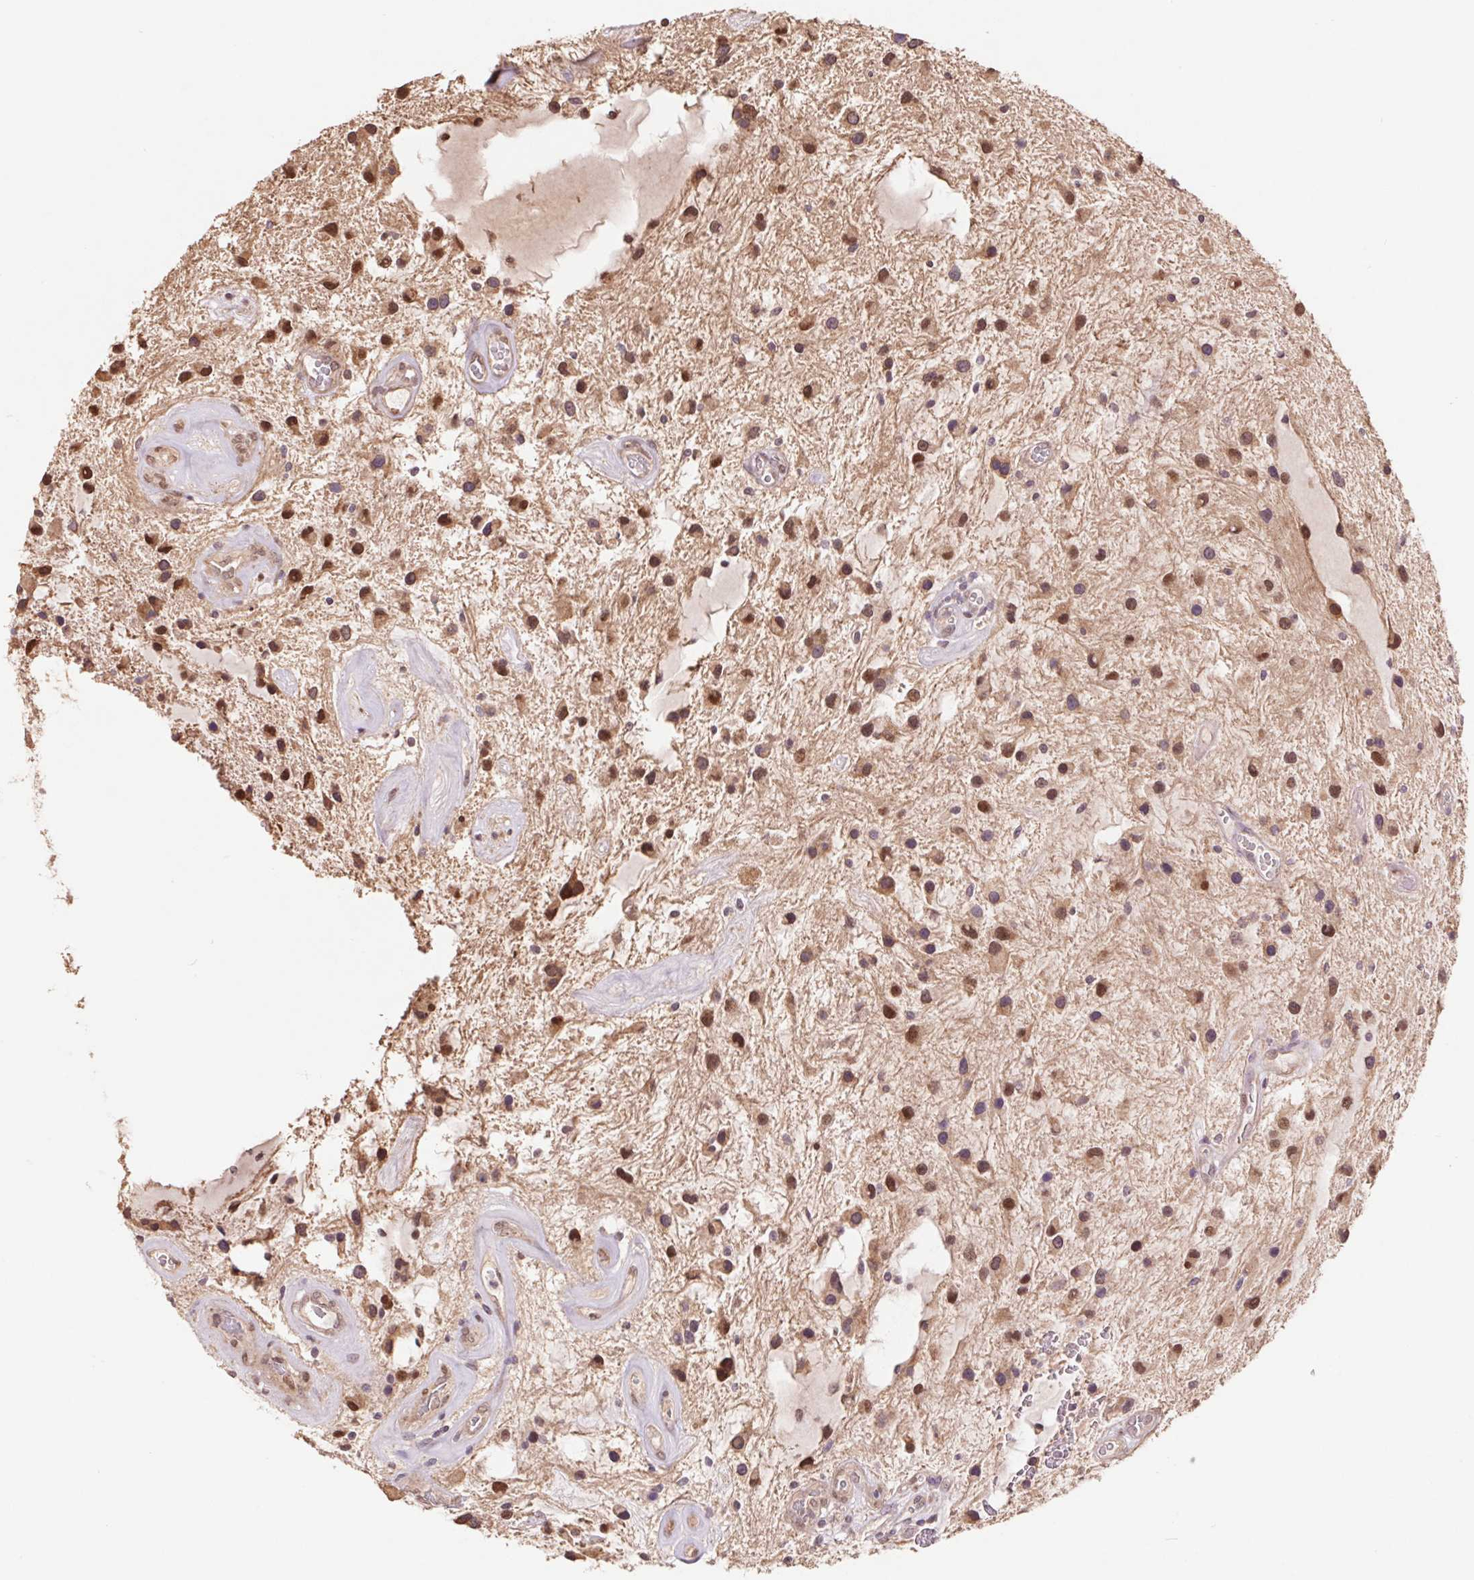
{"staining": {"intensity": "moderate", "quantity": ">75%", "location": "cytoplasmic/membranous,nuclear"}, "tissue": "glioma", "cell_type": "Tumor cells", "image_type": "cancer", "snomed": [{"axis": "morphology", "description": "Glioma, malignant, Low grade"}, {"axis": "topography", "description": "Cerebellum"}], "caption": "Brown immunohistochemical staining in human glioma displays moderate cytoplasmic/membranous and nuclear expression in approximately >75% of tumor cells.", "gene": "CUTA", "patient": {"sex": "female", "age": 14}}